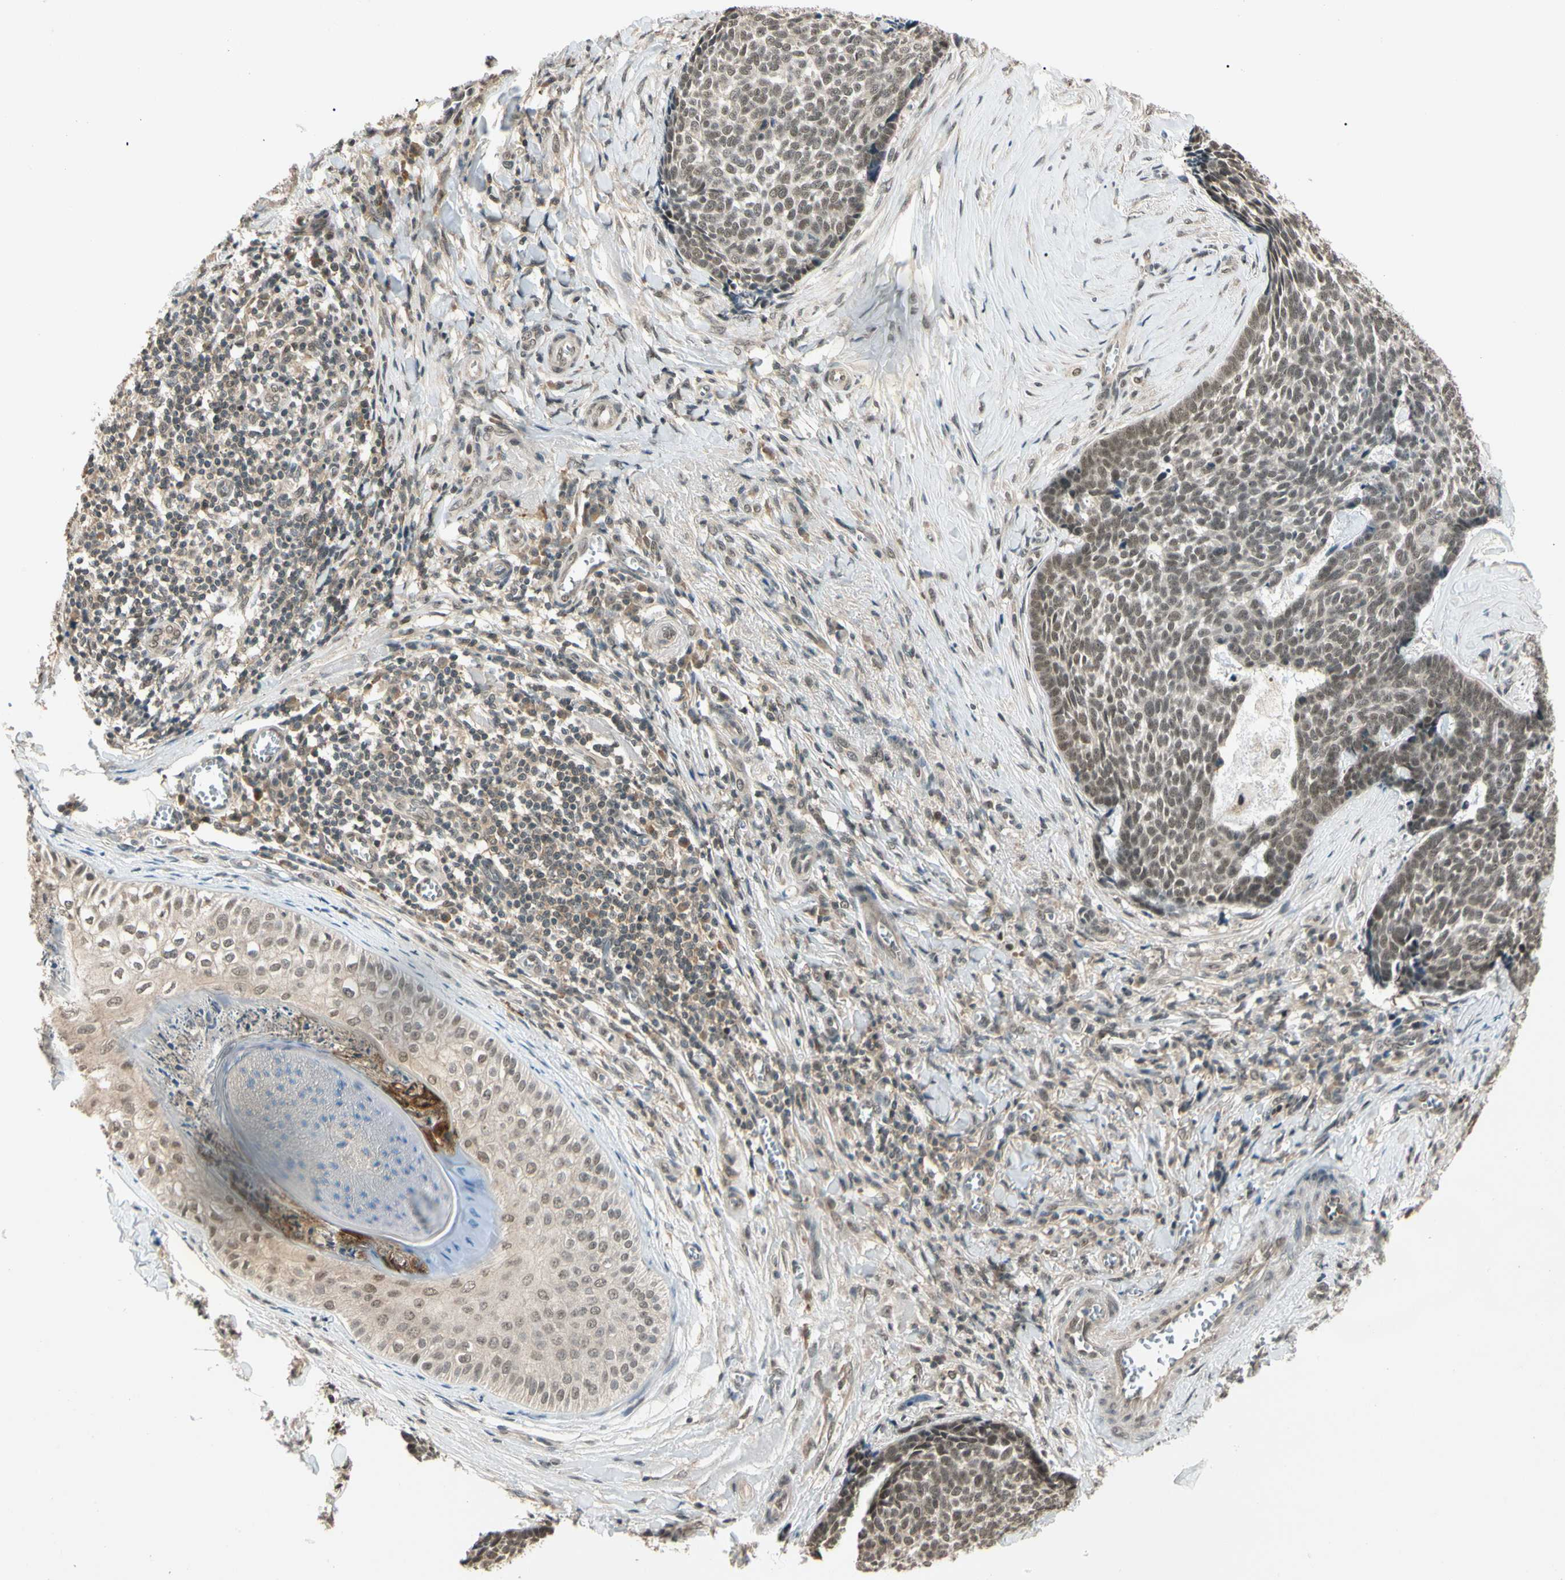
{"staining": {"intensity": "moderate", "quantity": ">75%", "location": "cytoplasmic/membranous,nuclear"}, "tissue": "skin cancer", "cell_type": "Tumor cells", "image_type": "cancer", "snomed": [{"axis": "morphology", "description": "Basal cell carcinoma"}, {"axis": "topography", "description": "Skin"}], "caption": "Human skin basal cell carcinoma stained with a protein marker displays moderate staining in tumor cells.", "gene": "ZSCAN12", "patient": {"sex": "male", "age": 84}}